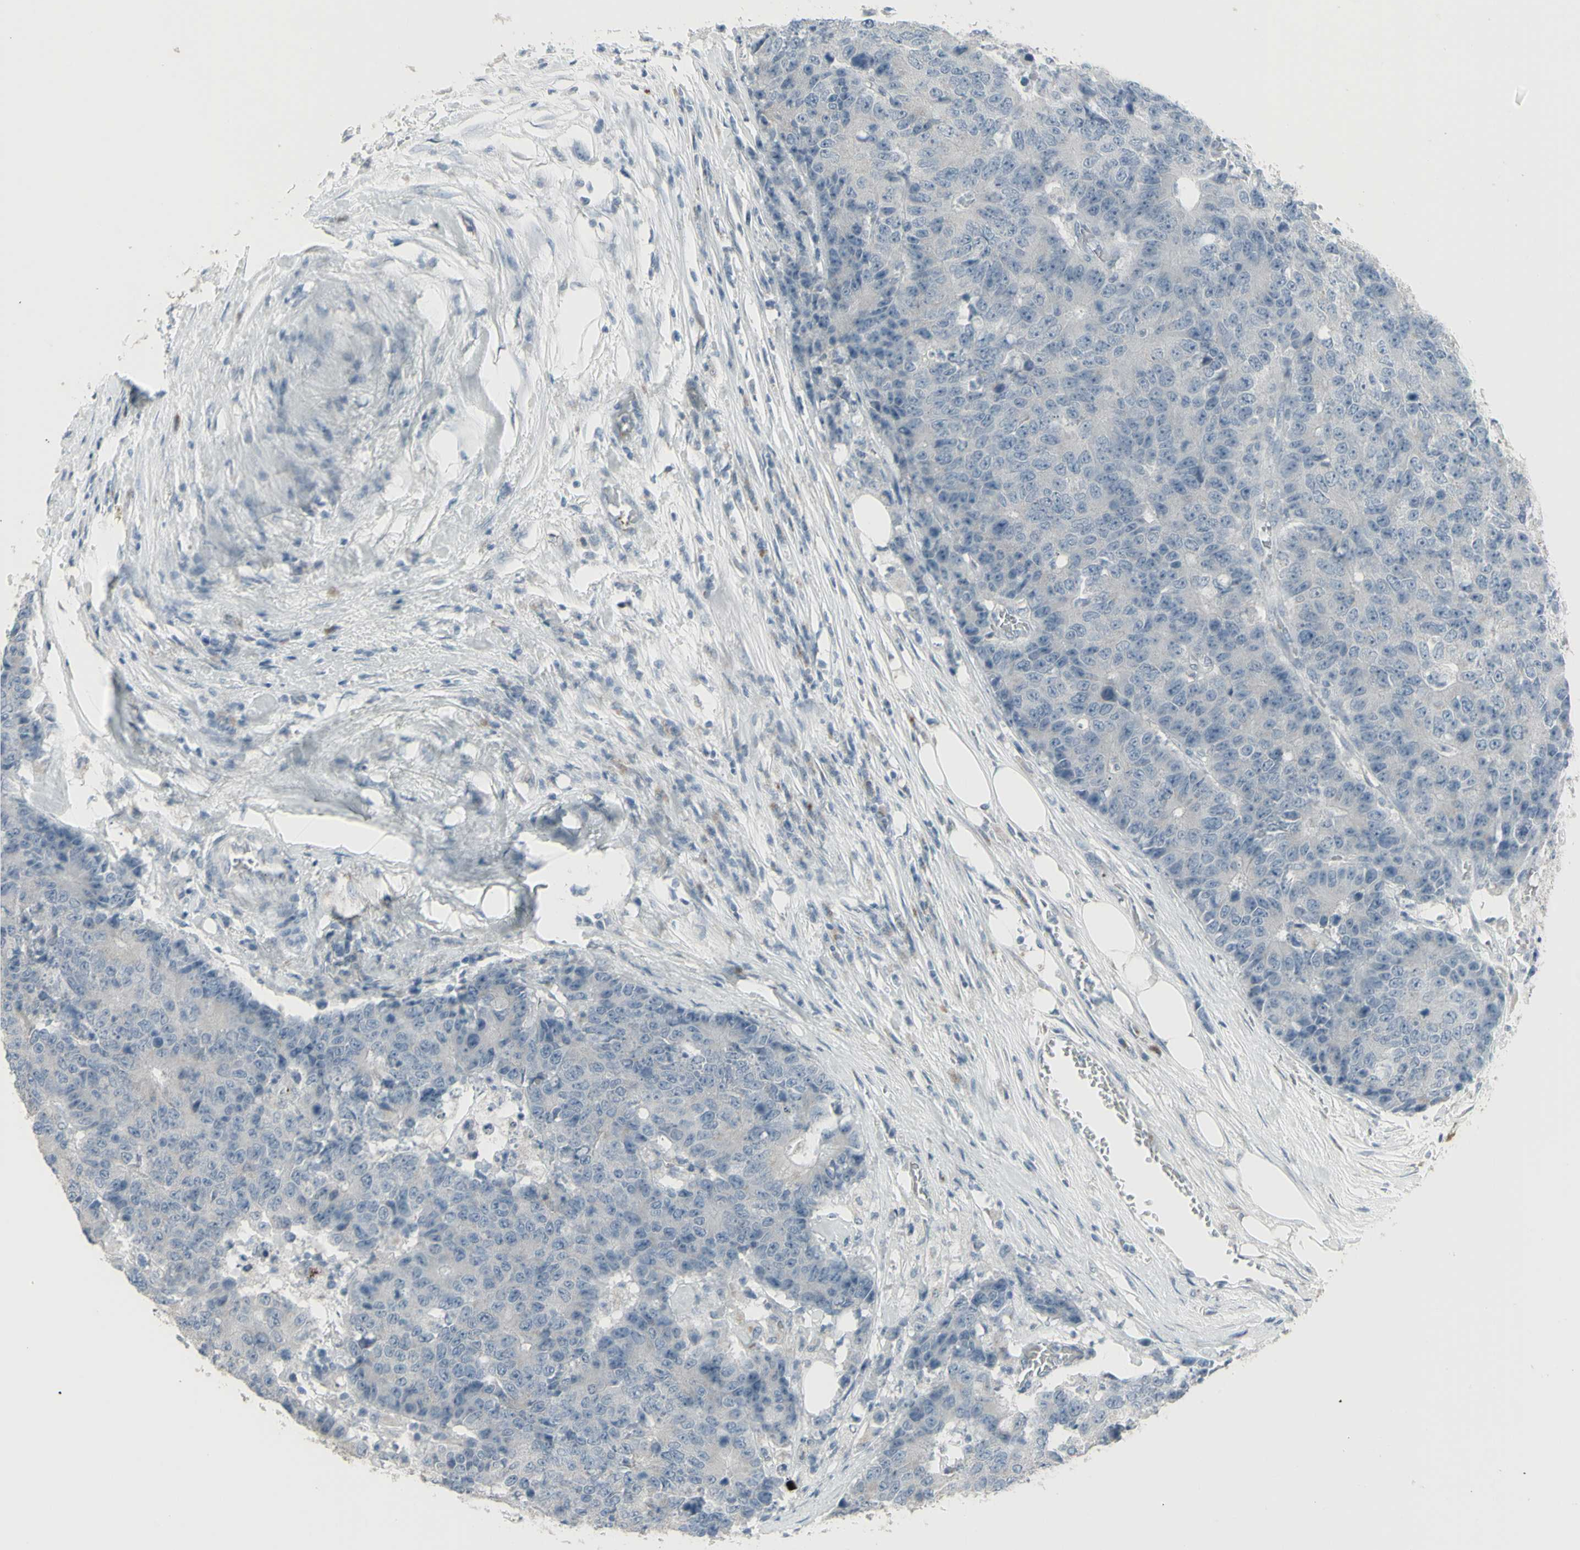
{"staining": {"intensity": "negative", "quantity": "none", "location": "none"}, "tissue": "colorectal cancer", "cell_type": "Tumor cells", "image_type": "cancer", "snomed": [{"axis": "morphology", "description": "Adenocarcinoma, NOS"}, {"axis": "topography", "description": "Colon"}], "caption": "Tumor cells show no significant staining in colorectal cancer (adenocarcinoma).", "gene": "CD79B", "patient": {"sex": "female", "age": 86}}